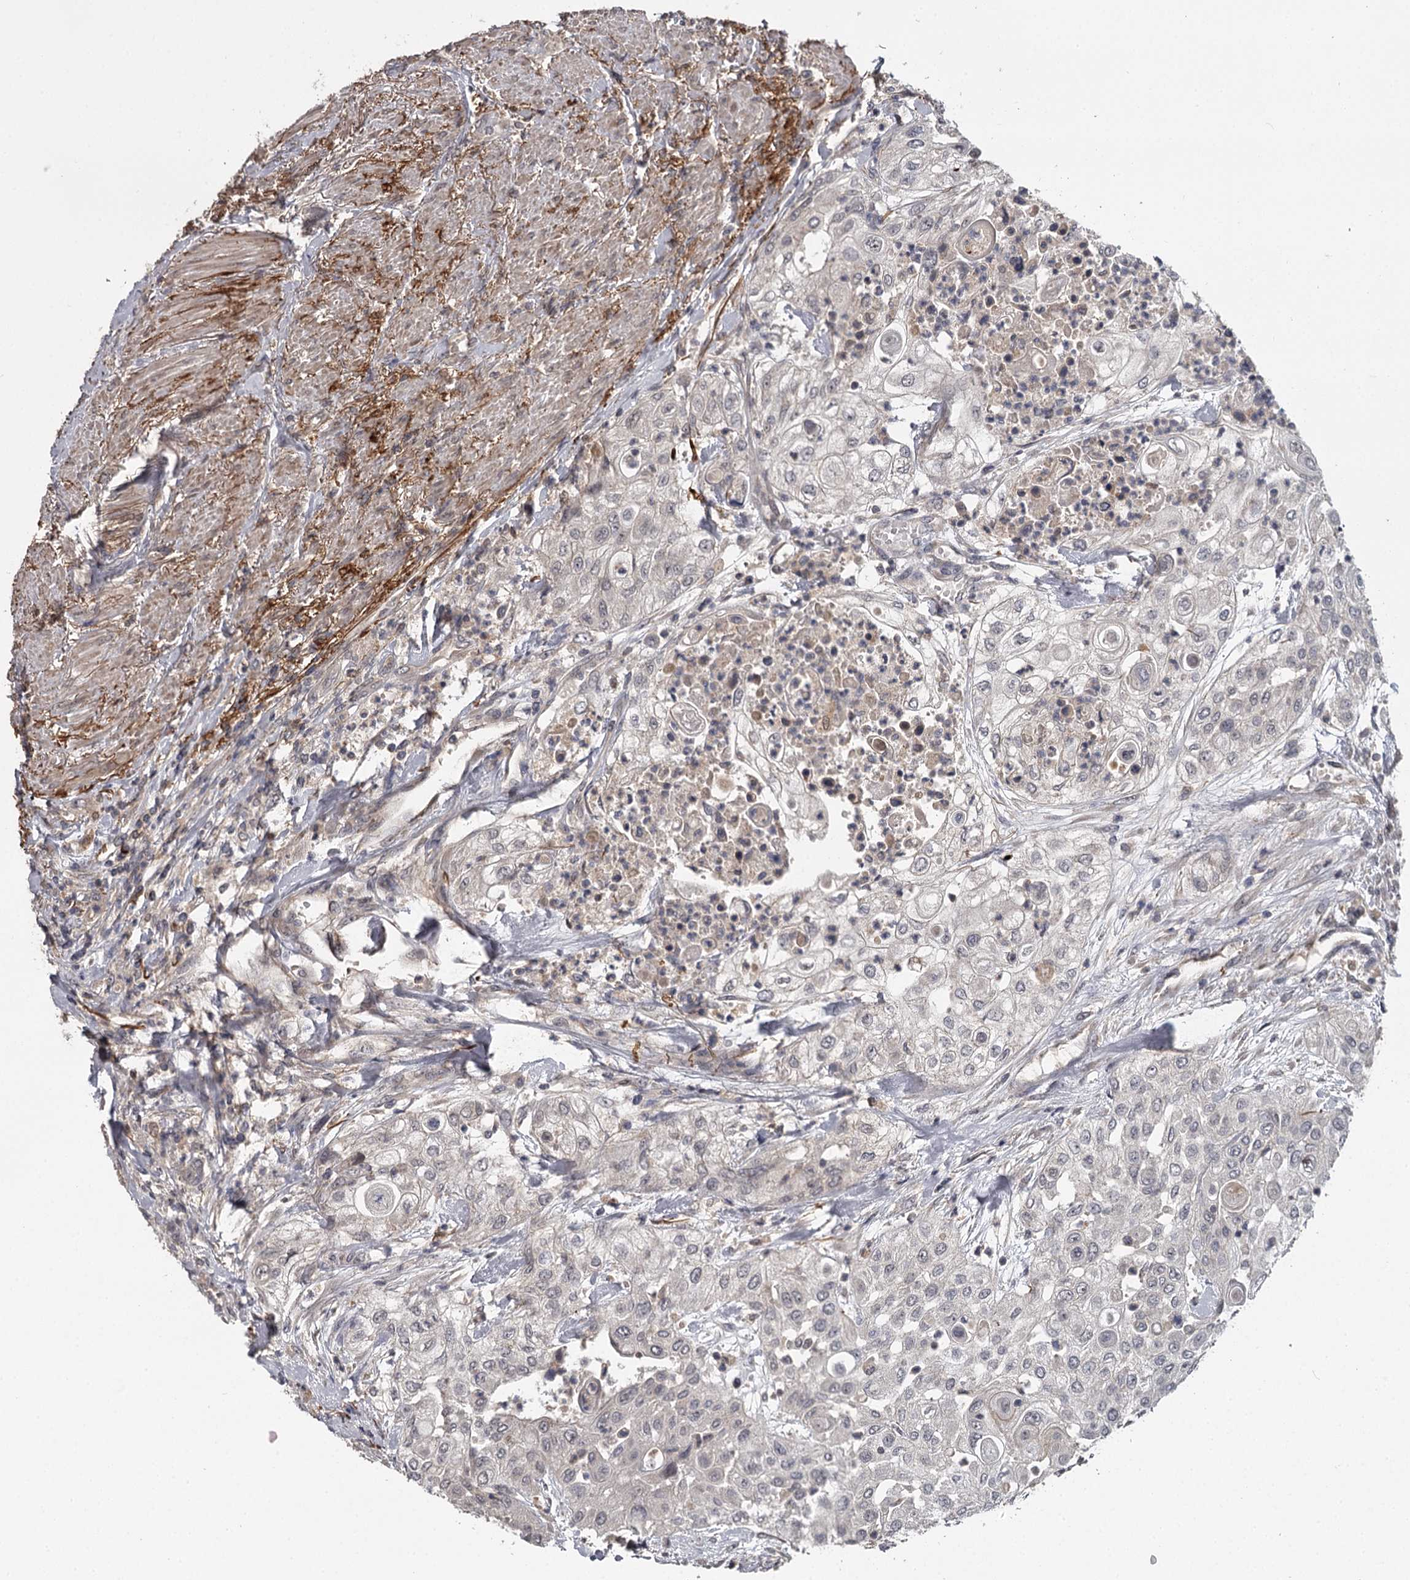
{"staining": {"intensity": "negative", "quantity": "none", "location": "none"}, "tissue": "urothelial cancer", "cell_type": "Tumor cells", "image_type": "cancer", "snomed": [{"axis": "morphology", "description": "Urothelial carcinoma, High grade"}, {"axis": "topography", "description": "Urinary bladder"}], "caption": "DAB immunohistochemical staining of urothelial cancer demonstrates no significant positivity in tumor cells. (DAB IHC visualized using brightfield microscopy, high magnification).", "gene": "CWF19L2", "patient": {"sex": "female", "age": 79}}